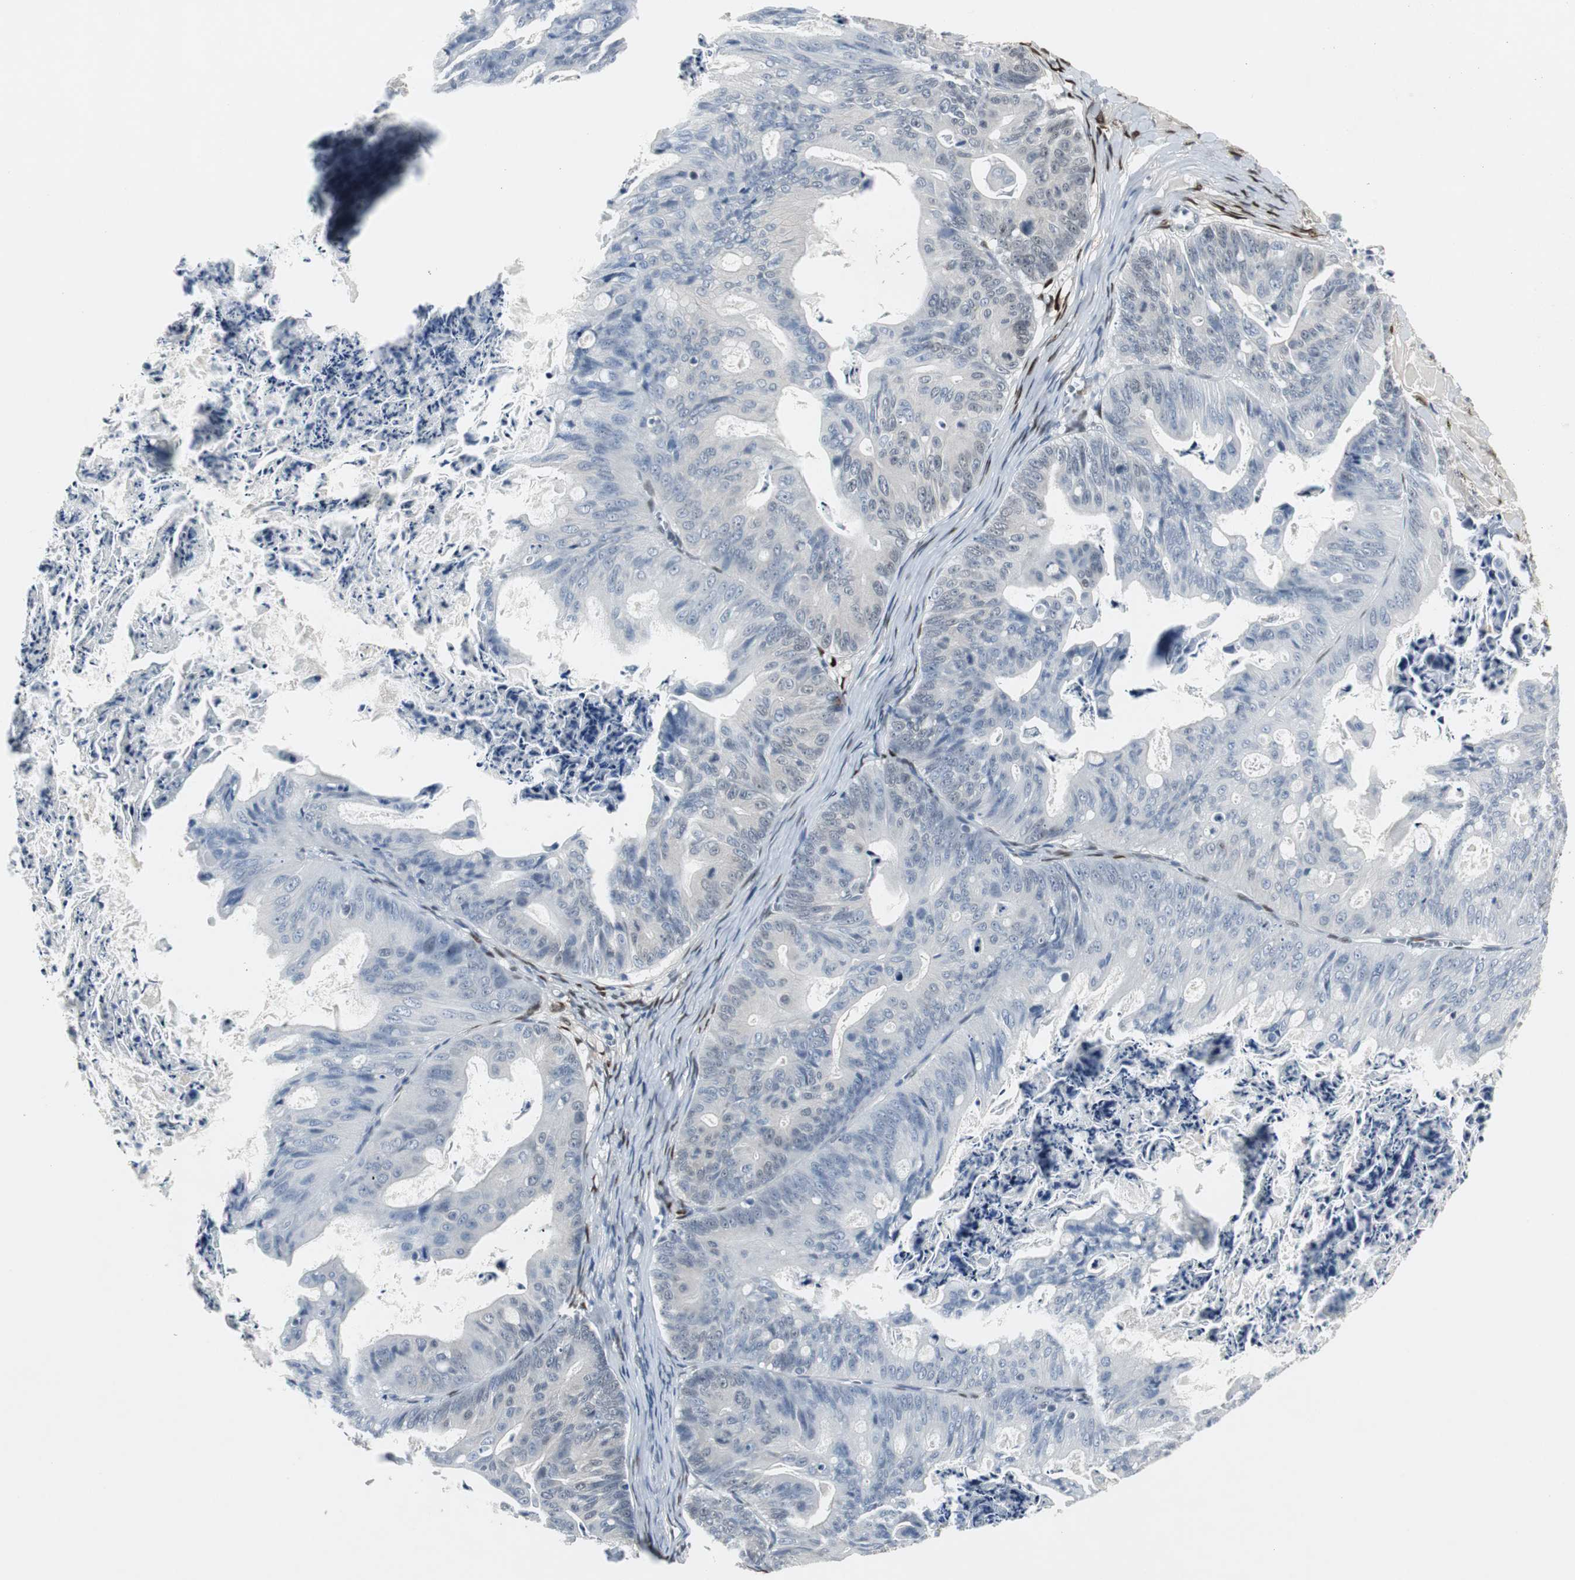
{"staining": {"intensity": "negative", "quantity": "none", "location": "none"}, "tissue": "ovarian cancer", "cell_type": "Tumor cells", "image_type": "cancer", "snomed": [{"axis": "morphology", "description": "Cystadenocarcinoma, mucinous, NOS"}, {"axis": "topography", "description": "Ovary"}], "caption": "An immunohistochemistry micrograph of ovarian mucinous cystadenocarcinoma is shown. There is no staining in tumor cells of ovarian mucinous cystadenocarcinoma.", "gene": "ELK1", "patient": {"sex": "female", "age": 36}}